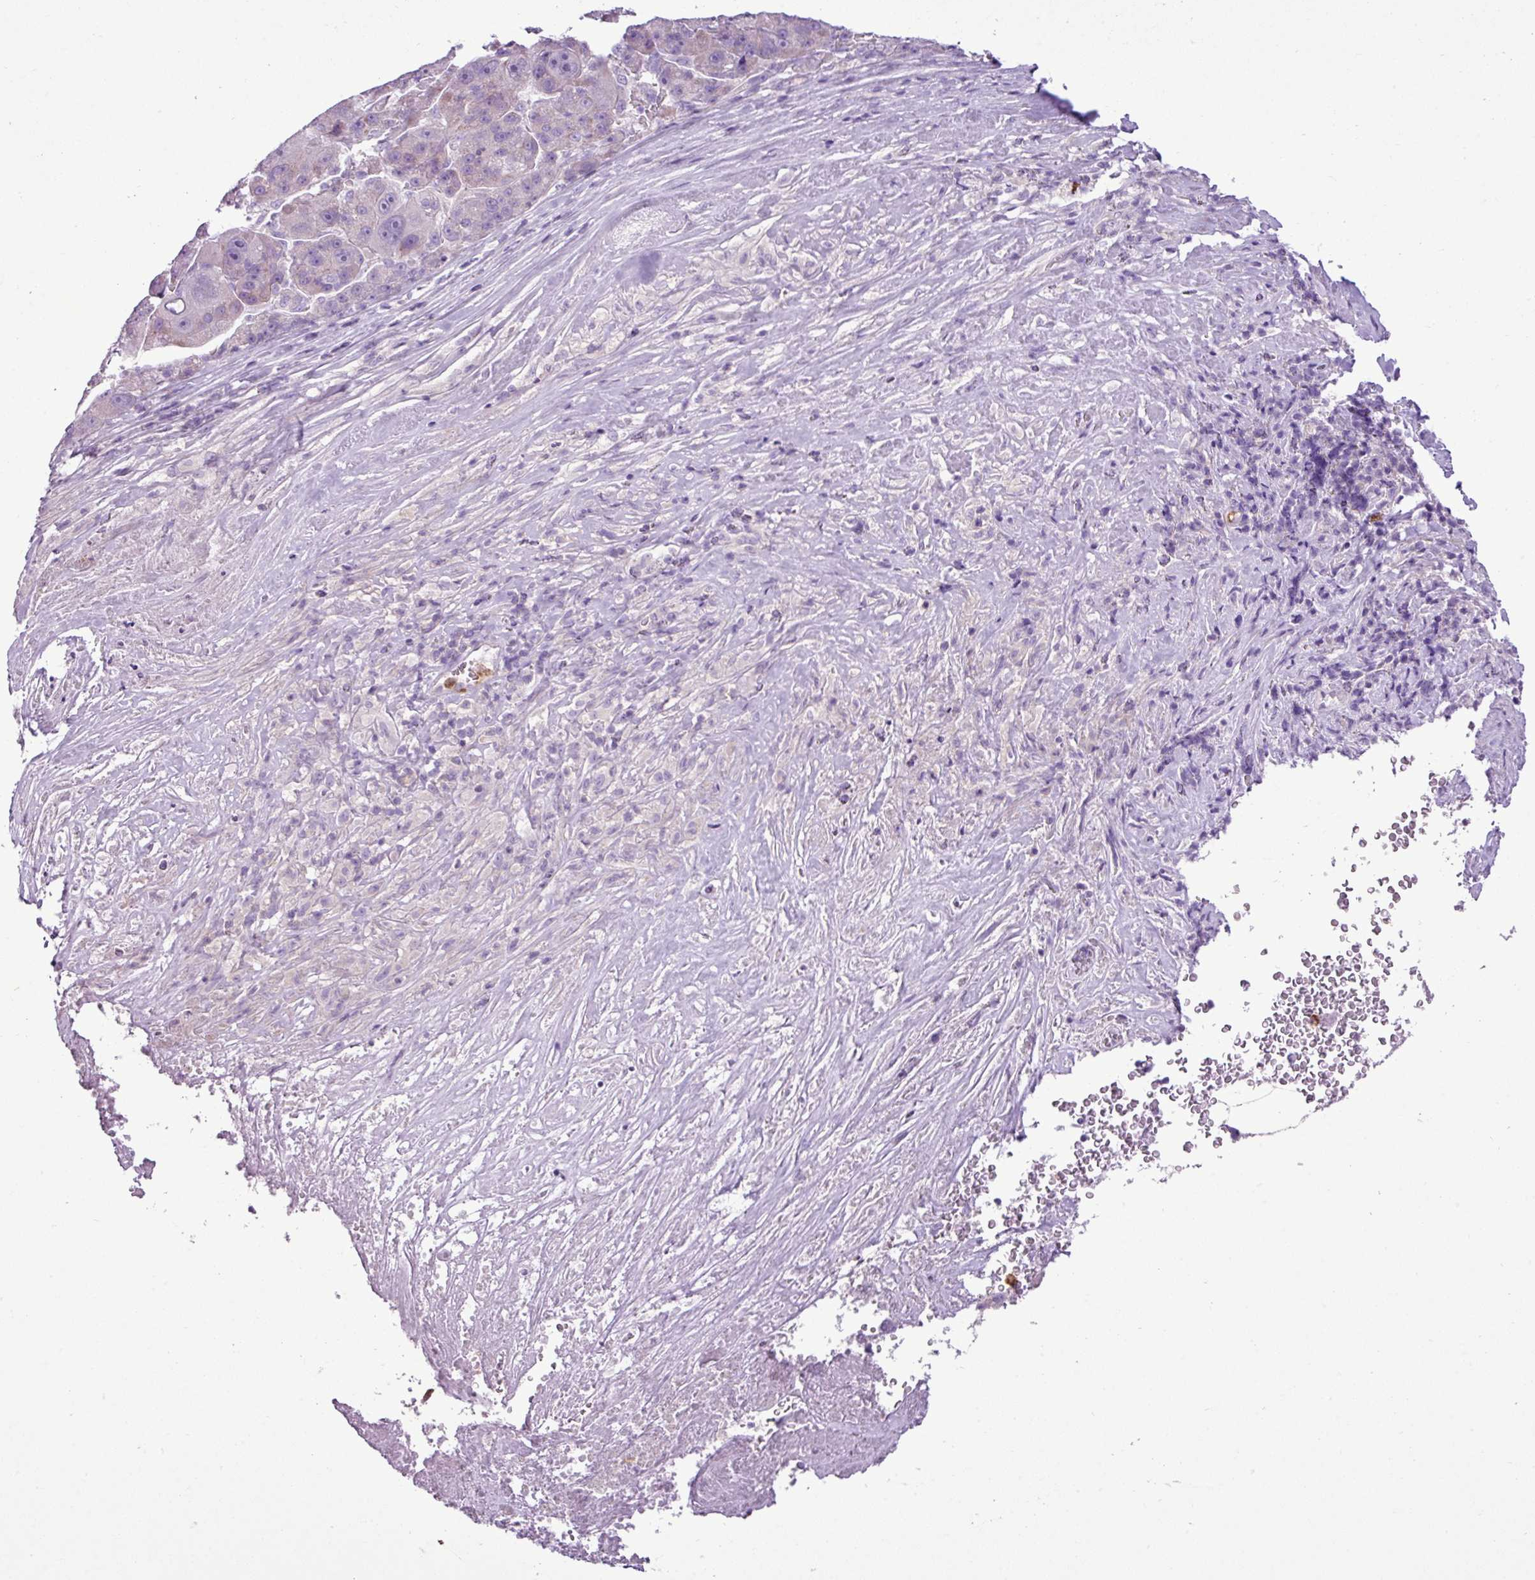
{"staining": {"intensity": "negative", "quantity": "none", "location": "none"}, "tissue": "liver cancer", "cell_type": "Tumor cells", "image_type": "cancer", "snomed": [{"axis": "morphology", "description": "Carcinoma, Hepatocellular, NOS"}, {"axis": "topography", "description": "Liver"}], "caption": "Tumor cells show no significant staining in liver hepatocellular carcinoma.", "gene": "ZSCAN5A", "patient": {"sex": "male", "age": 76}}